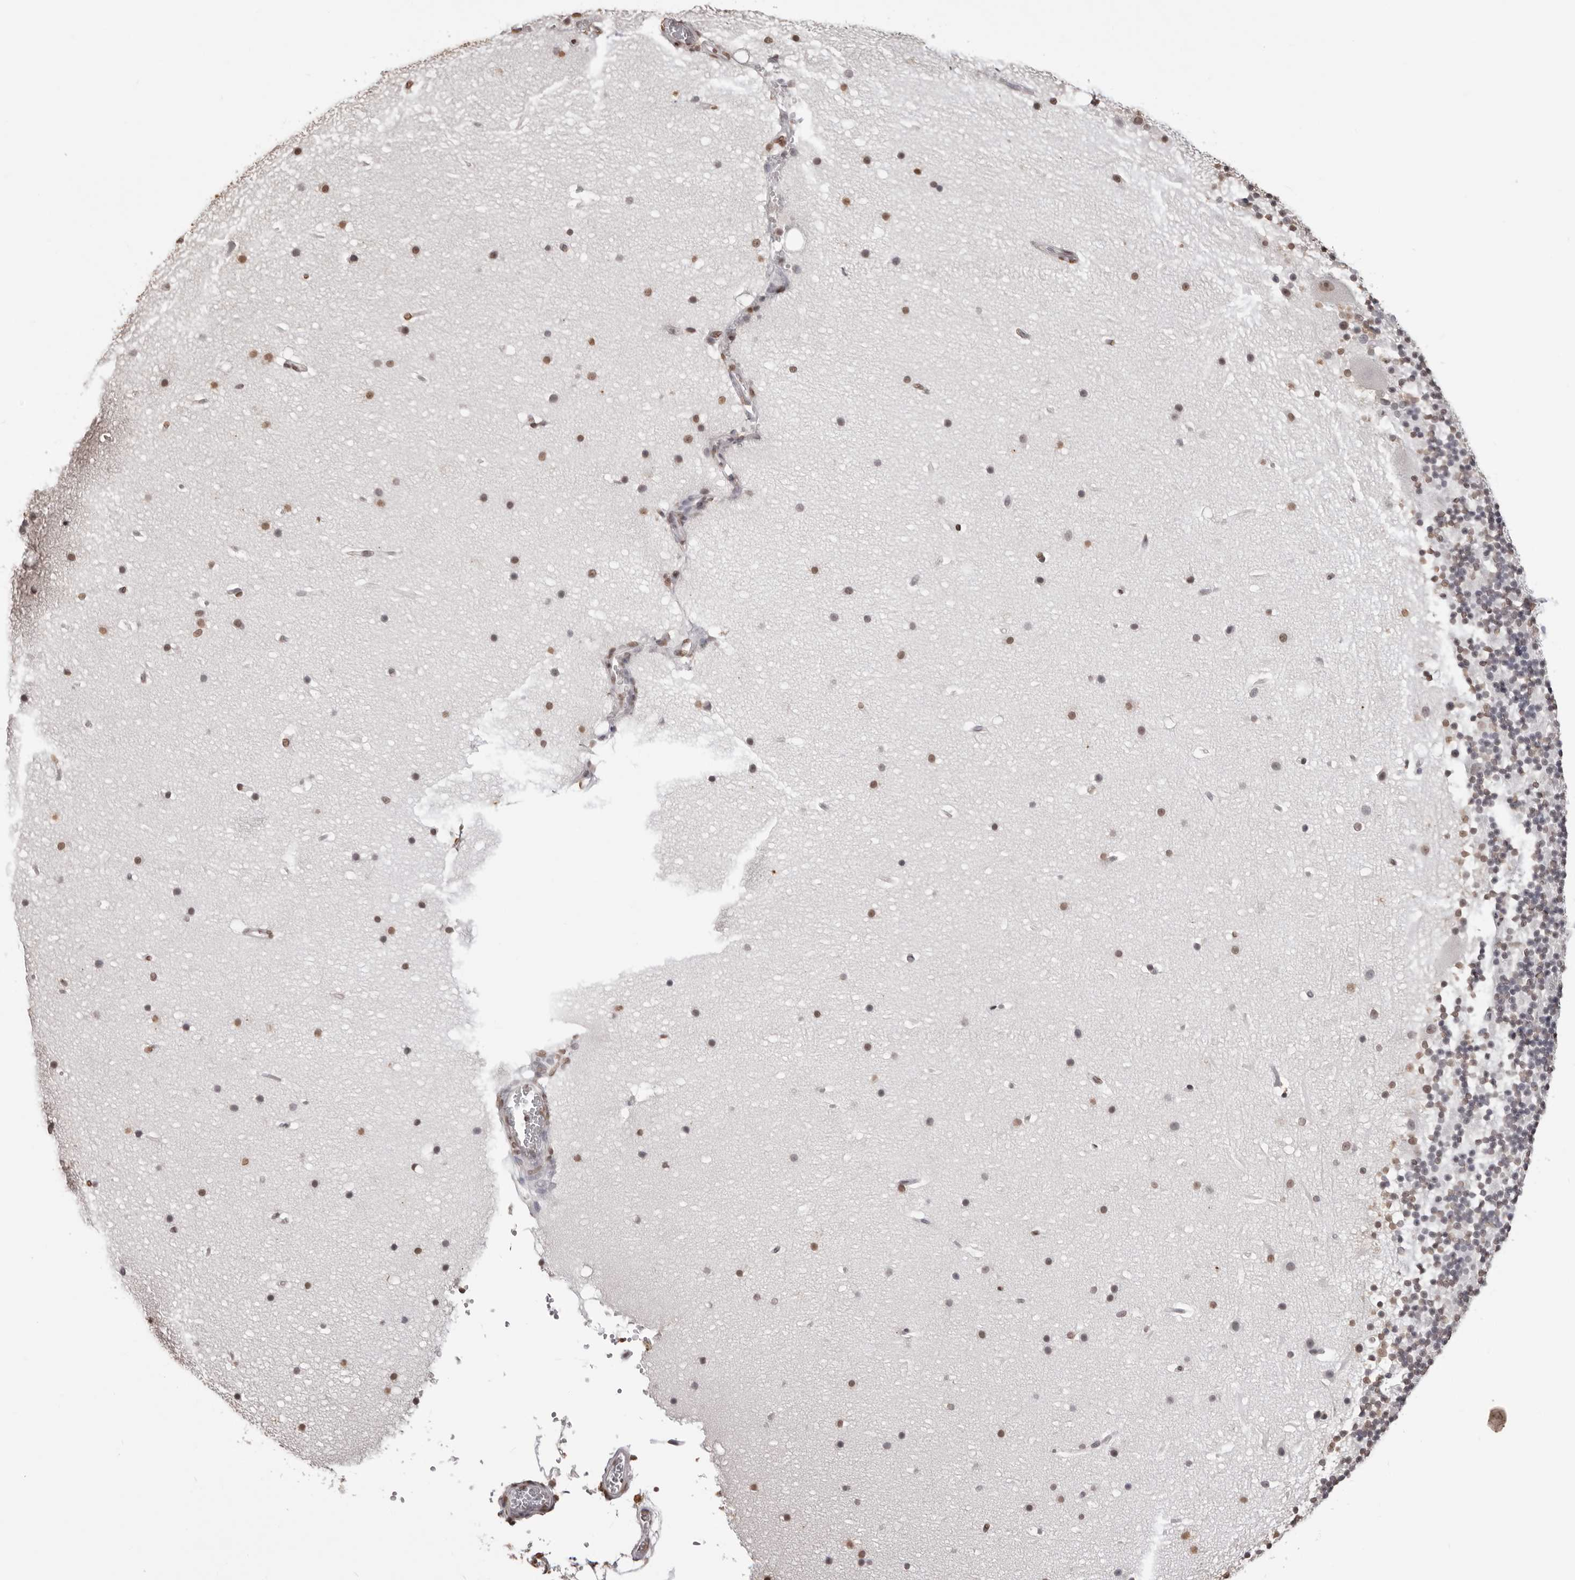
{"staining": {"intensity": "moderate", "quantity": ">75%", "location": "nuclear"}, "tissue": "cerebellum", "cell_type": "Cells in granular layer", "image_type": "normal", "snomed": [{"axis": "morphology", "description": "Normal tissue, NOS"}, {"axis": "topography", "description": "Cerebellum"}], "caption": "A brown stain highlights moderate nuclear expression of a protein in cells in granular layer of benign human cerebellum. Using DAB (brown) and hematoxylin (blue) stains, captured at high magnification using brightfield microscopy.", "gene": "OLIG3", "patient": {"sex": "male", "age": 57}}